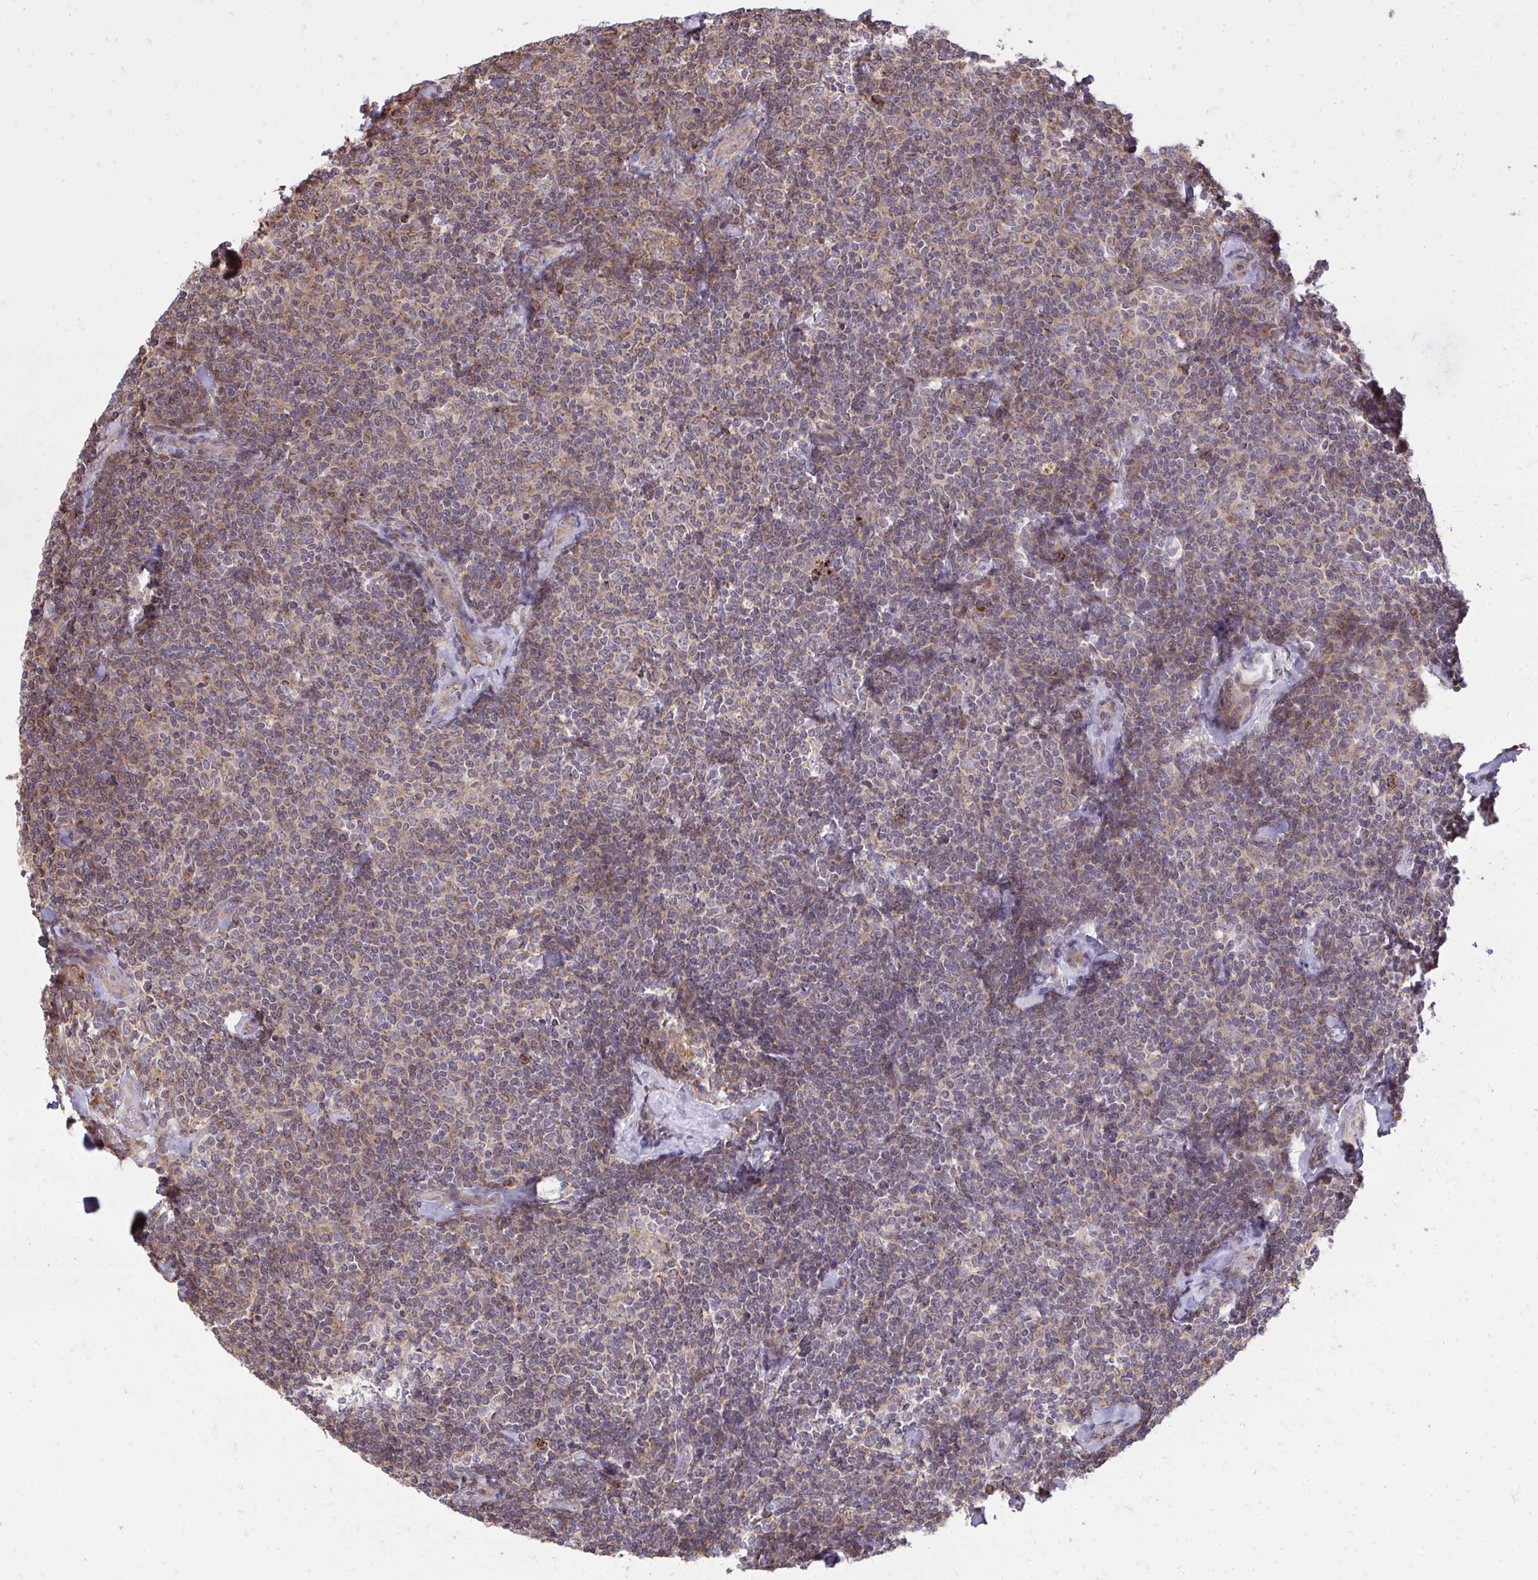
{"staining": {"intensity": "weak", "quantity": "<25%", "location": "cytoplasmic/membranous"}, "tissue": "lymphoma", "cell_type": "Tumor cells", "image_type": "cancer", "snomed": [{"axis": "morphology", "description": "Malignant lymphoma, non-Hodgkin's type, Low grade"}, {"axis": "topography", "description": "Lymph node"}], "caption": "Immunohistochemistry (IHC) micrograph of low-grade malignant lymphoma, non-Hodgkin's type stained for a protein (brown), which exhibits no staining in tumor cells. (Brightfield microscopy of DAB immunohistochemistry (IHC) at high magnification).", "gene": "SLC7A5", "patient": {"sex": "female", "age": 56}}